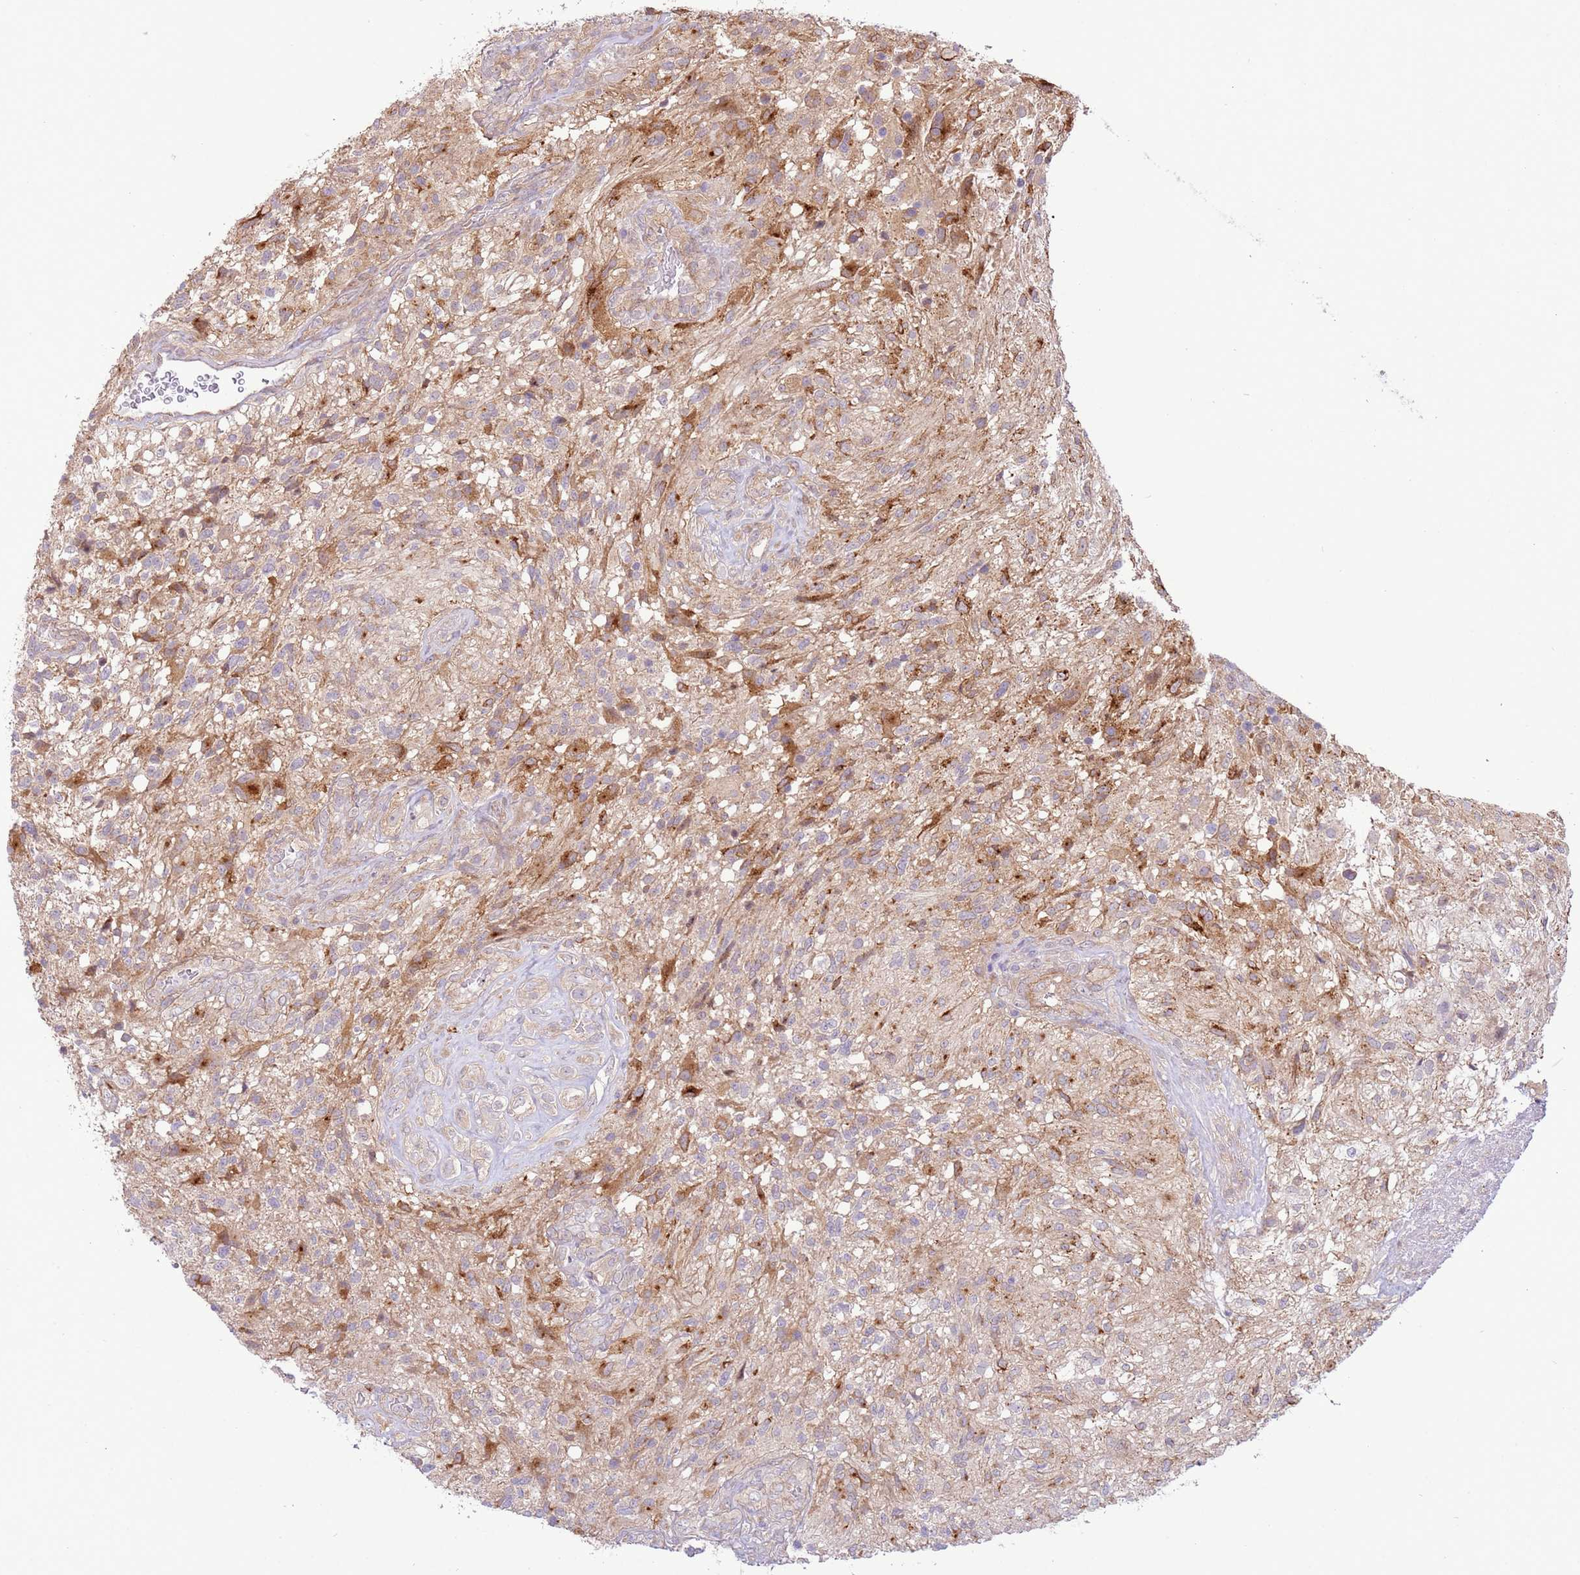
{"staining": {"intensity": "moderate", "quantity": "<25%", "location": "cytoplasmic/membranous"}, "tissue": "glioma", "cell_type": "Tumor cells", "image_type": "cancer", "snomed": [{"axis": "morphology", "description": "Glioma, malignant, High grade"}, {"axis": "topography", "description": "Brain"}], "caption": "Protein staining by immunohistochemistry demonstrates moderate cytoplasmic/membranous positivity in about <25% of tumor cells in malignant glioma (high-grade).", "gene": "SCARA3", "patient": {"sex": "male", "age": 56}}